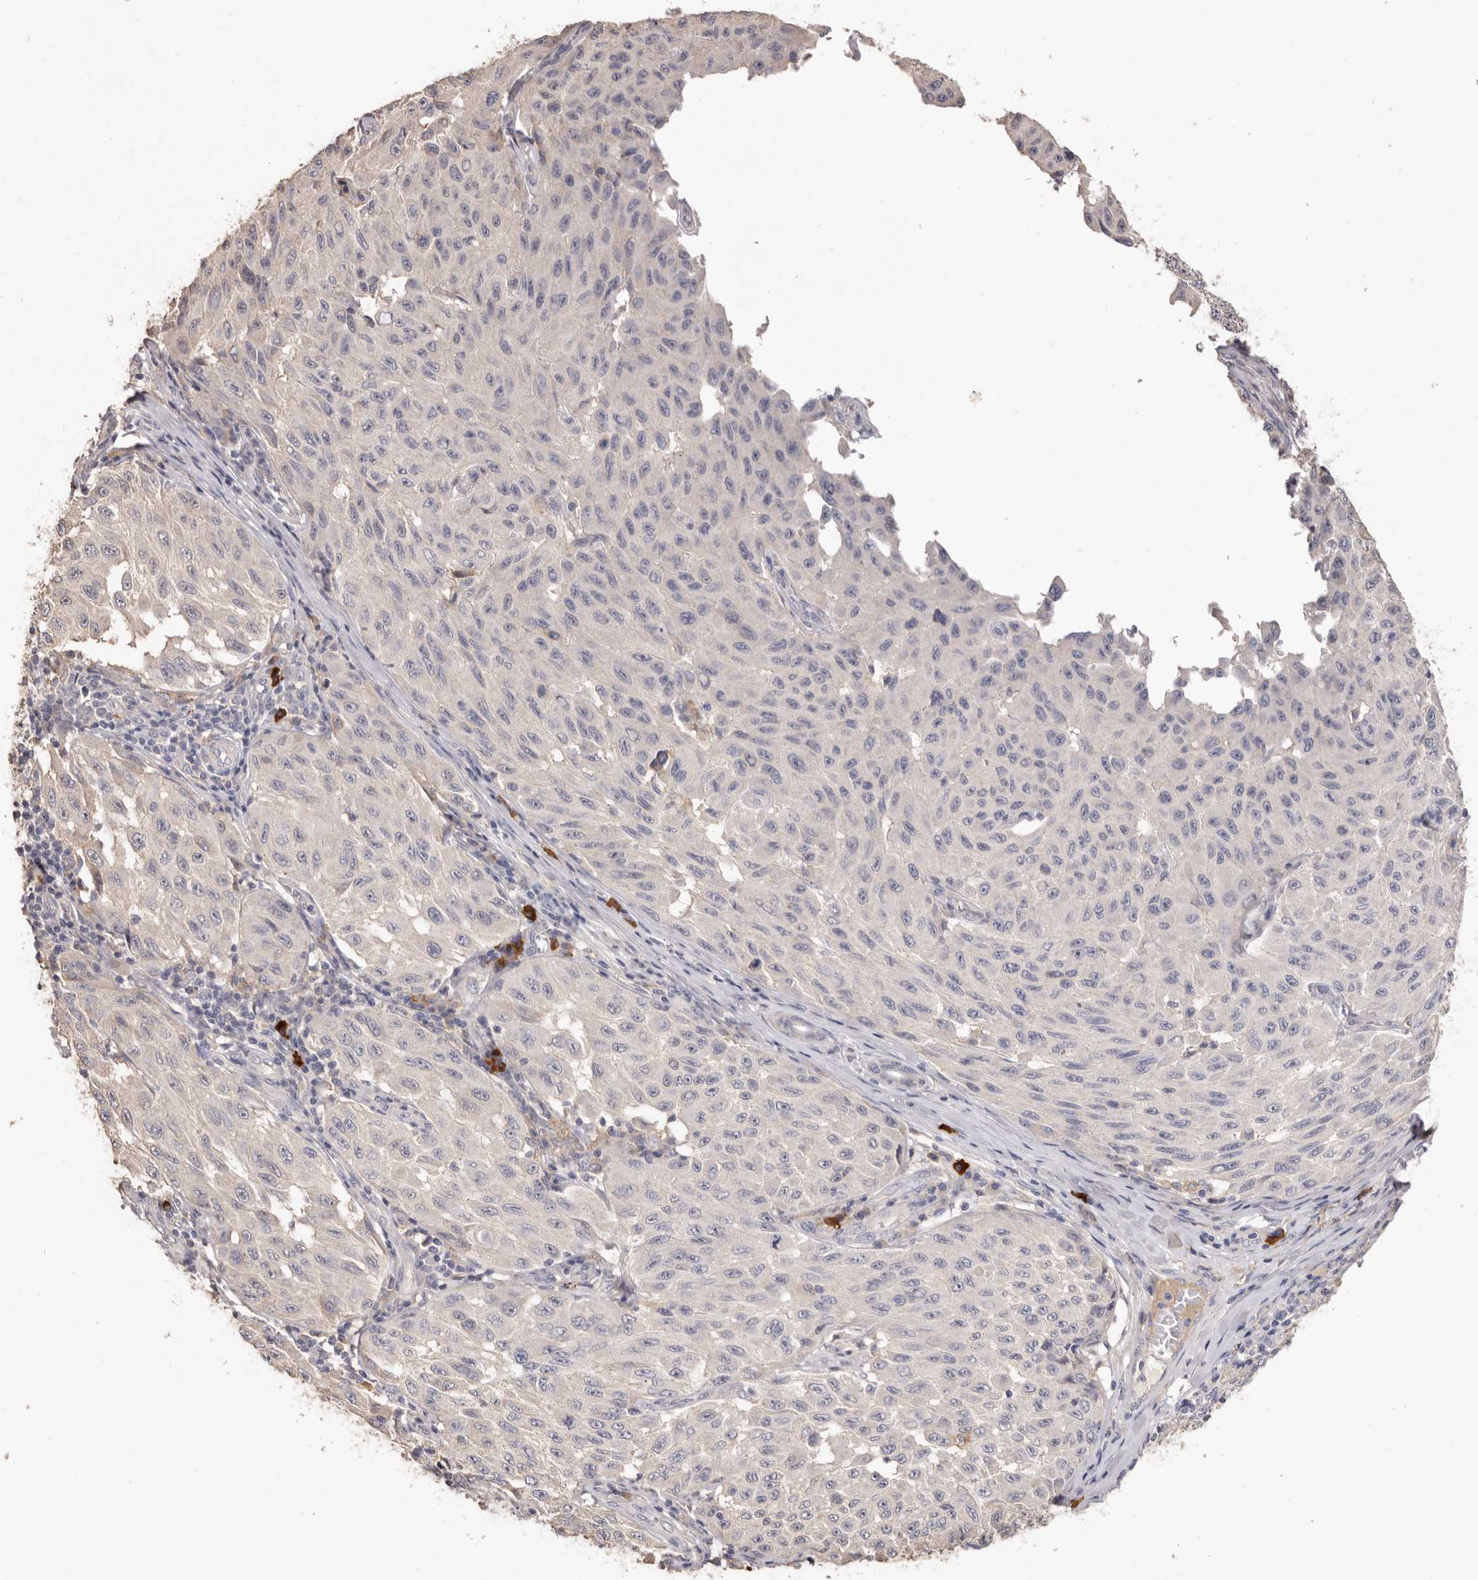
{"staining": {"intensity": "negative", "quantity": "none", "location": "none"}, "tissue": "melanoma", "cell_type": "Tumor cells", "image_type": "cancer", "snomed": [{"axis": "morphology", "description": "Malignant melanoma, NOS"}, {"axis": "topography", "description": "Skin"}], "caption": "Malignant melanoma was stained to show a protein in brown. There is no significant expression in tumor cells.", "gene": "HCAR2", "patient": {"sex": "male", "age": 30}}